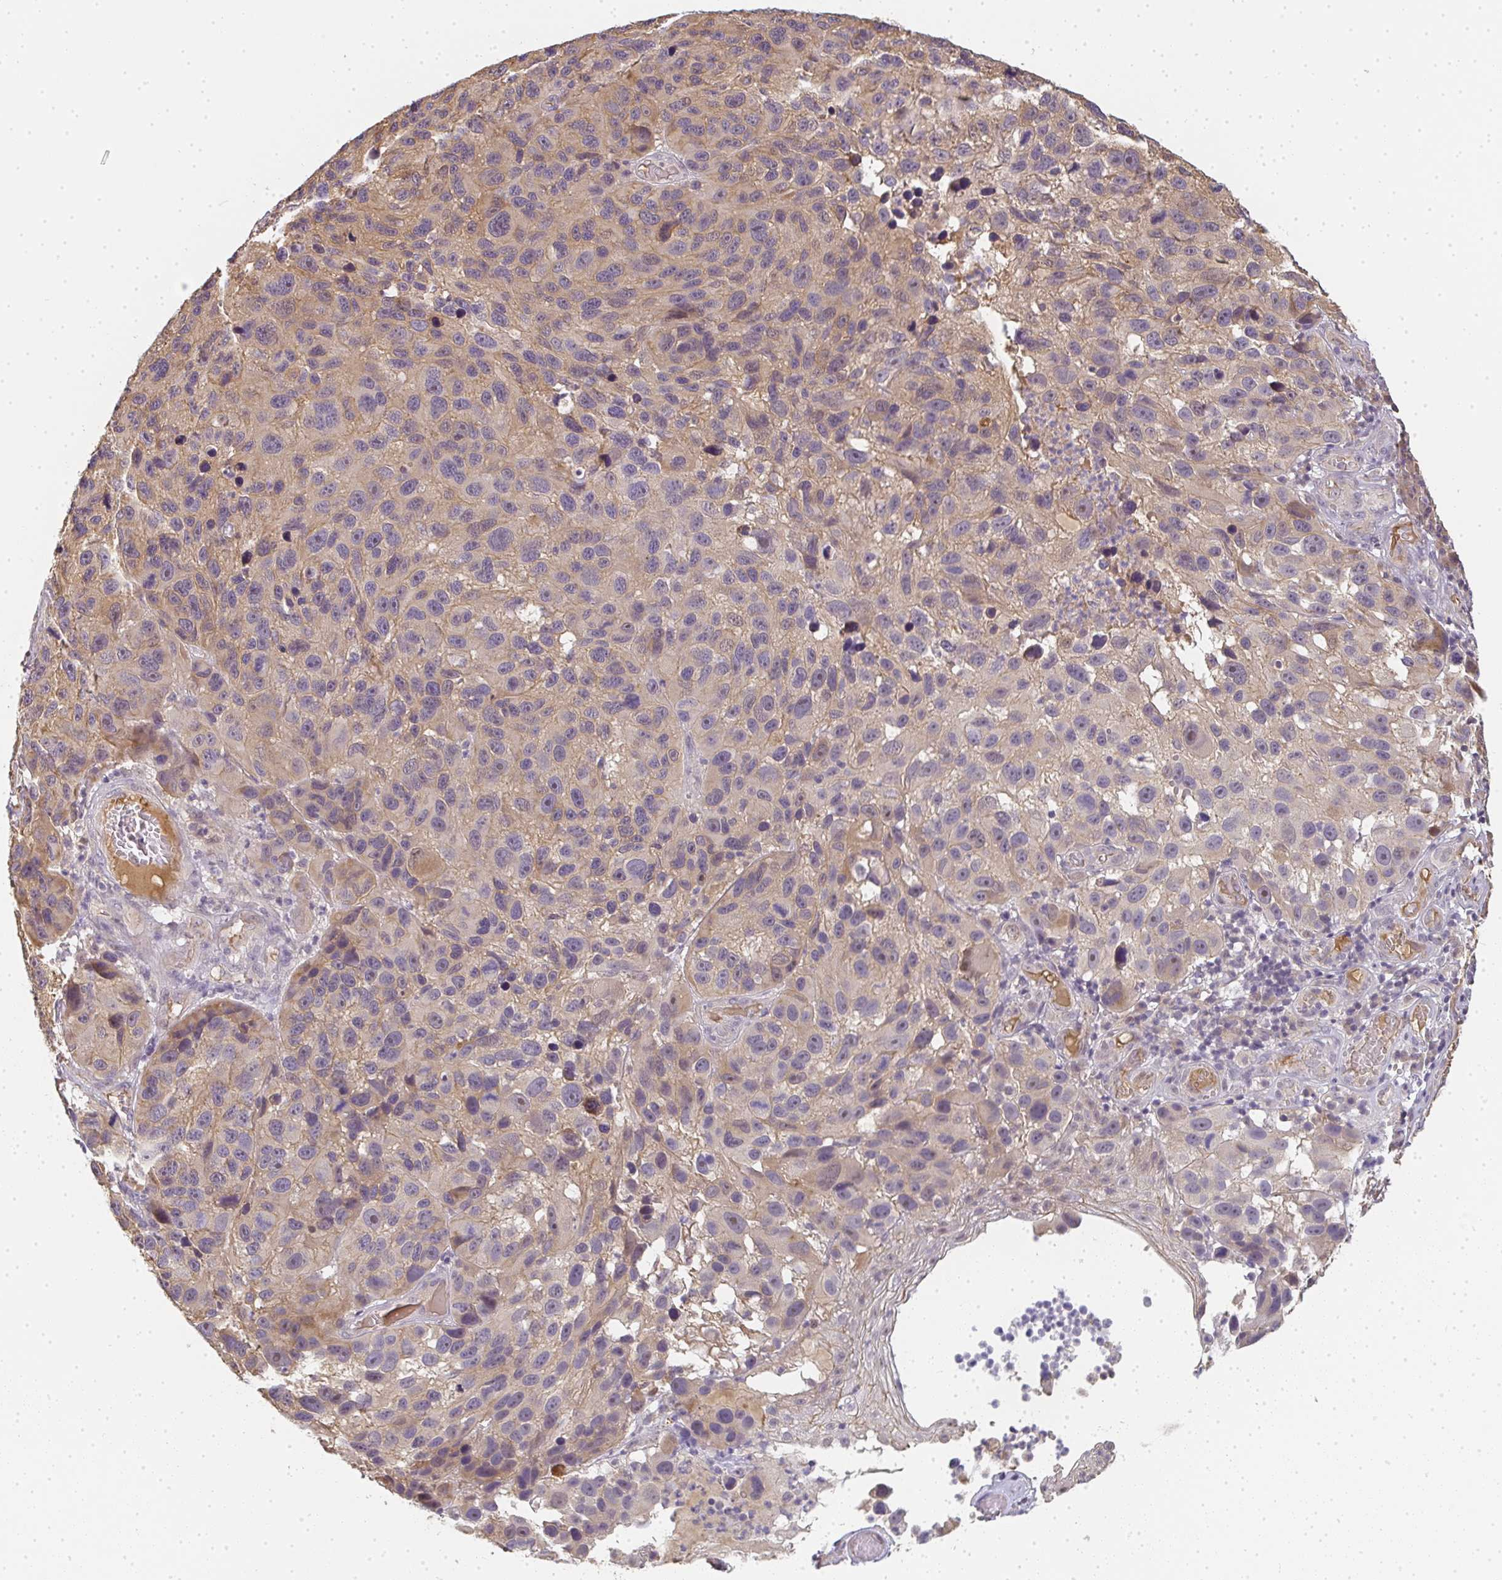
{"staining": {"intensity": "negative", "quantity": "none", "location": "none"}, "tissue": "melanoma", "cell_type": "Tumor cells", "image_type": "cancer", "snomed": [{"axis": "morphology", "description": "Malignant melanoma, NOS"}, {"axis": "topography", "description": "Skin"}], "caption": "This is an IHC image of melanoma. There is no expression in tumor cells.", "gene": "SLC35B3", "patient": {"sex": "male", "age": 53}}